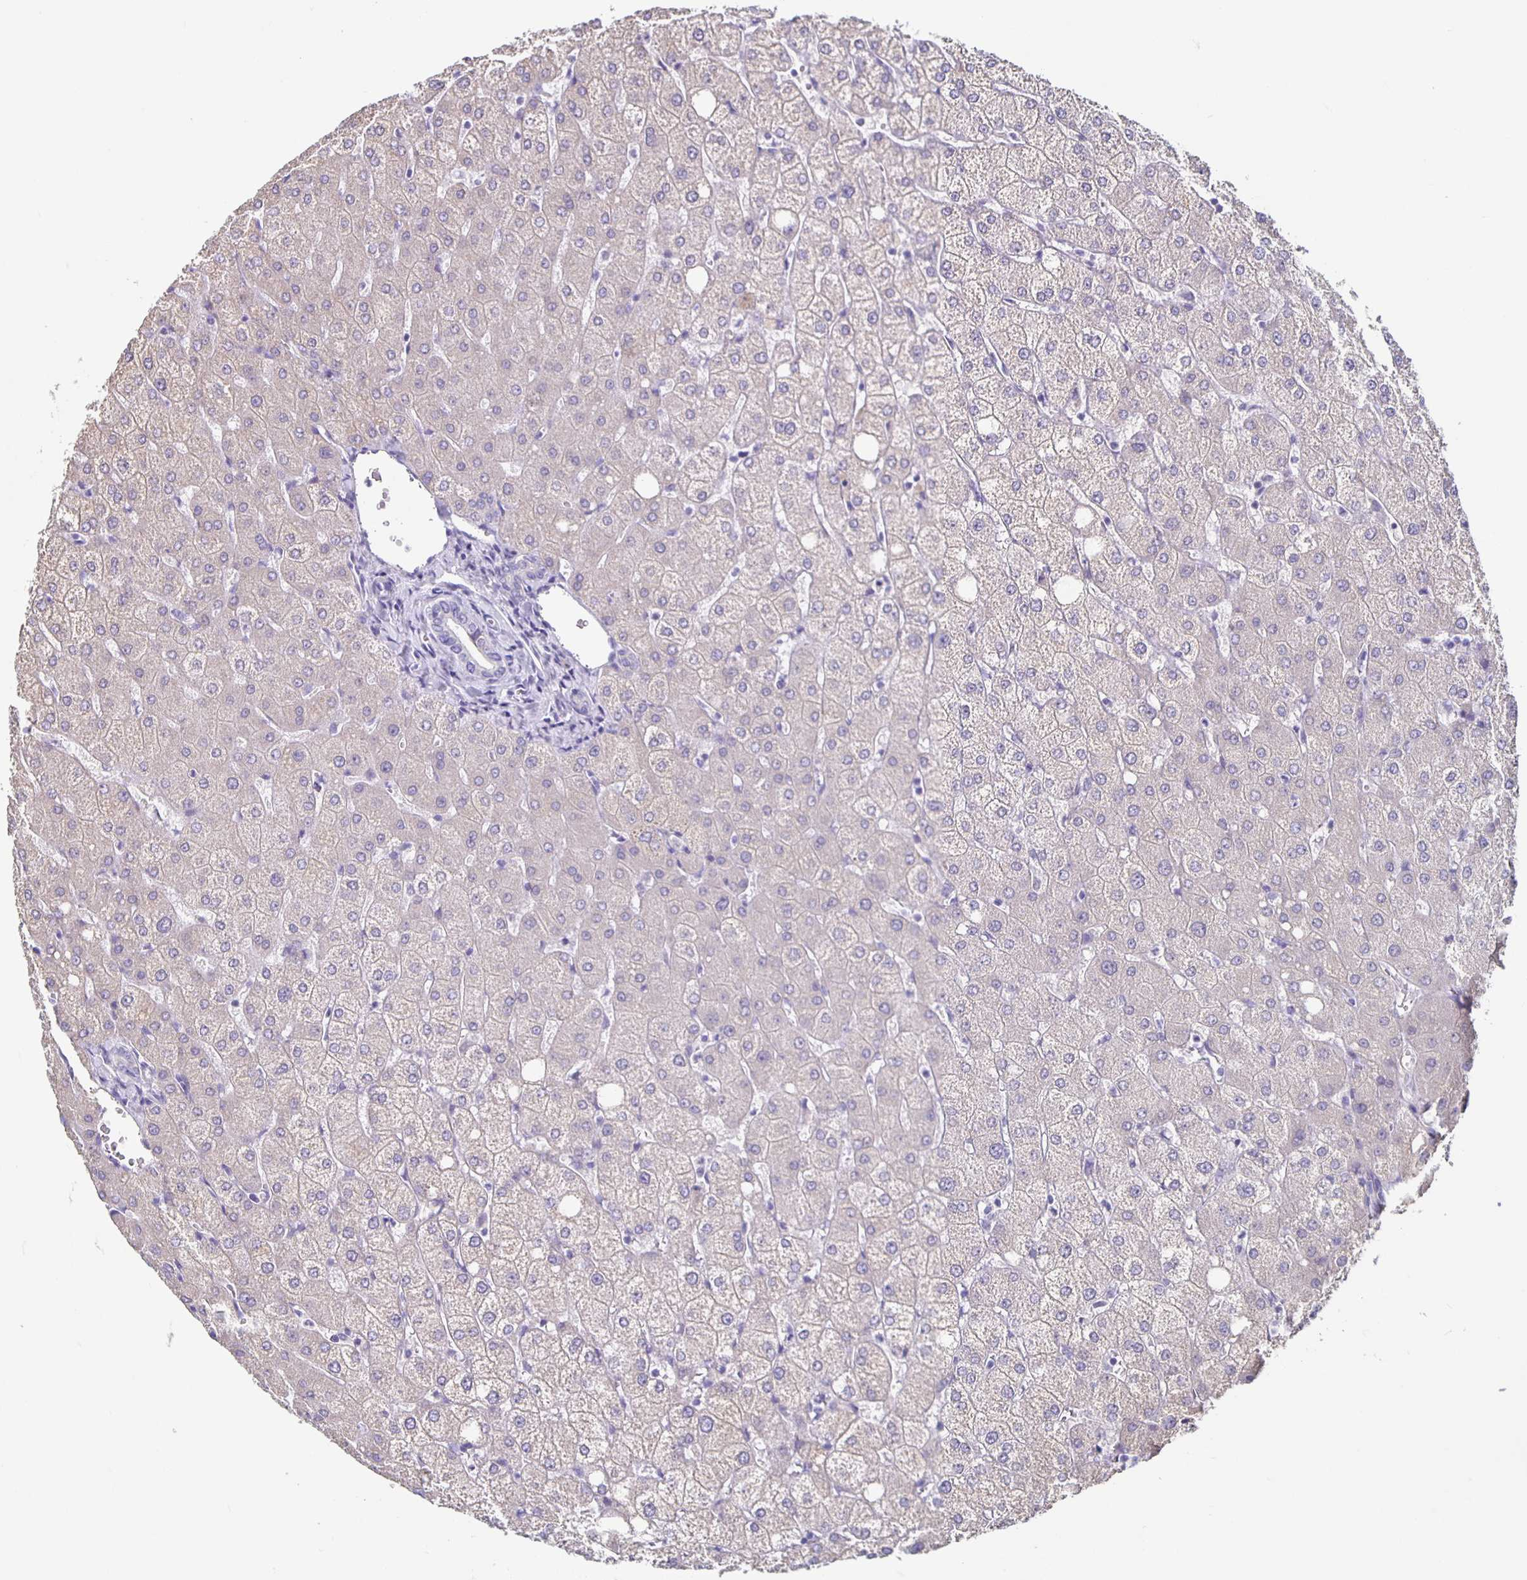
{"staining": {"intensity": "negative", "quantity": "none", "location": "none"}, "tissue": "liver", "cell_type": "Cholangiocytes", "image_type": "normal", "snomed": [{"axis": "morphology", "description": "Normal tissue, NOS"}, {"axis": "topography", "description": "Liver"}], "caption": "A high-resolution image shows IHC staining of benign liver, which exhibits no significant expression in cholangiocytes.", "gene": "TPPP", "patient": {"sex": "female", "age": 54}}